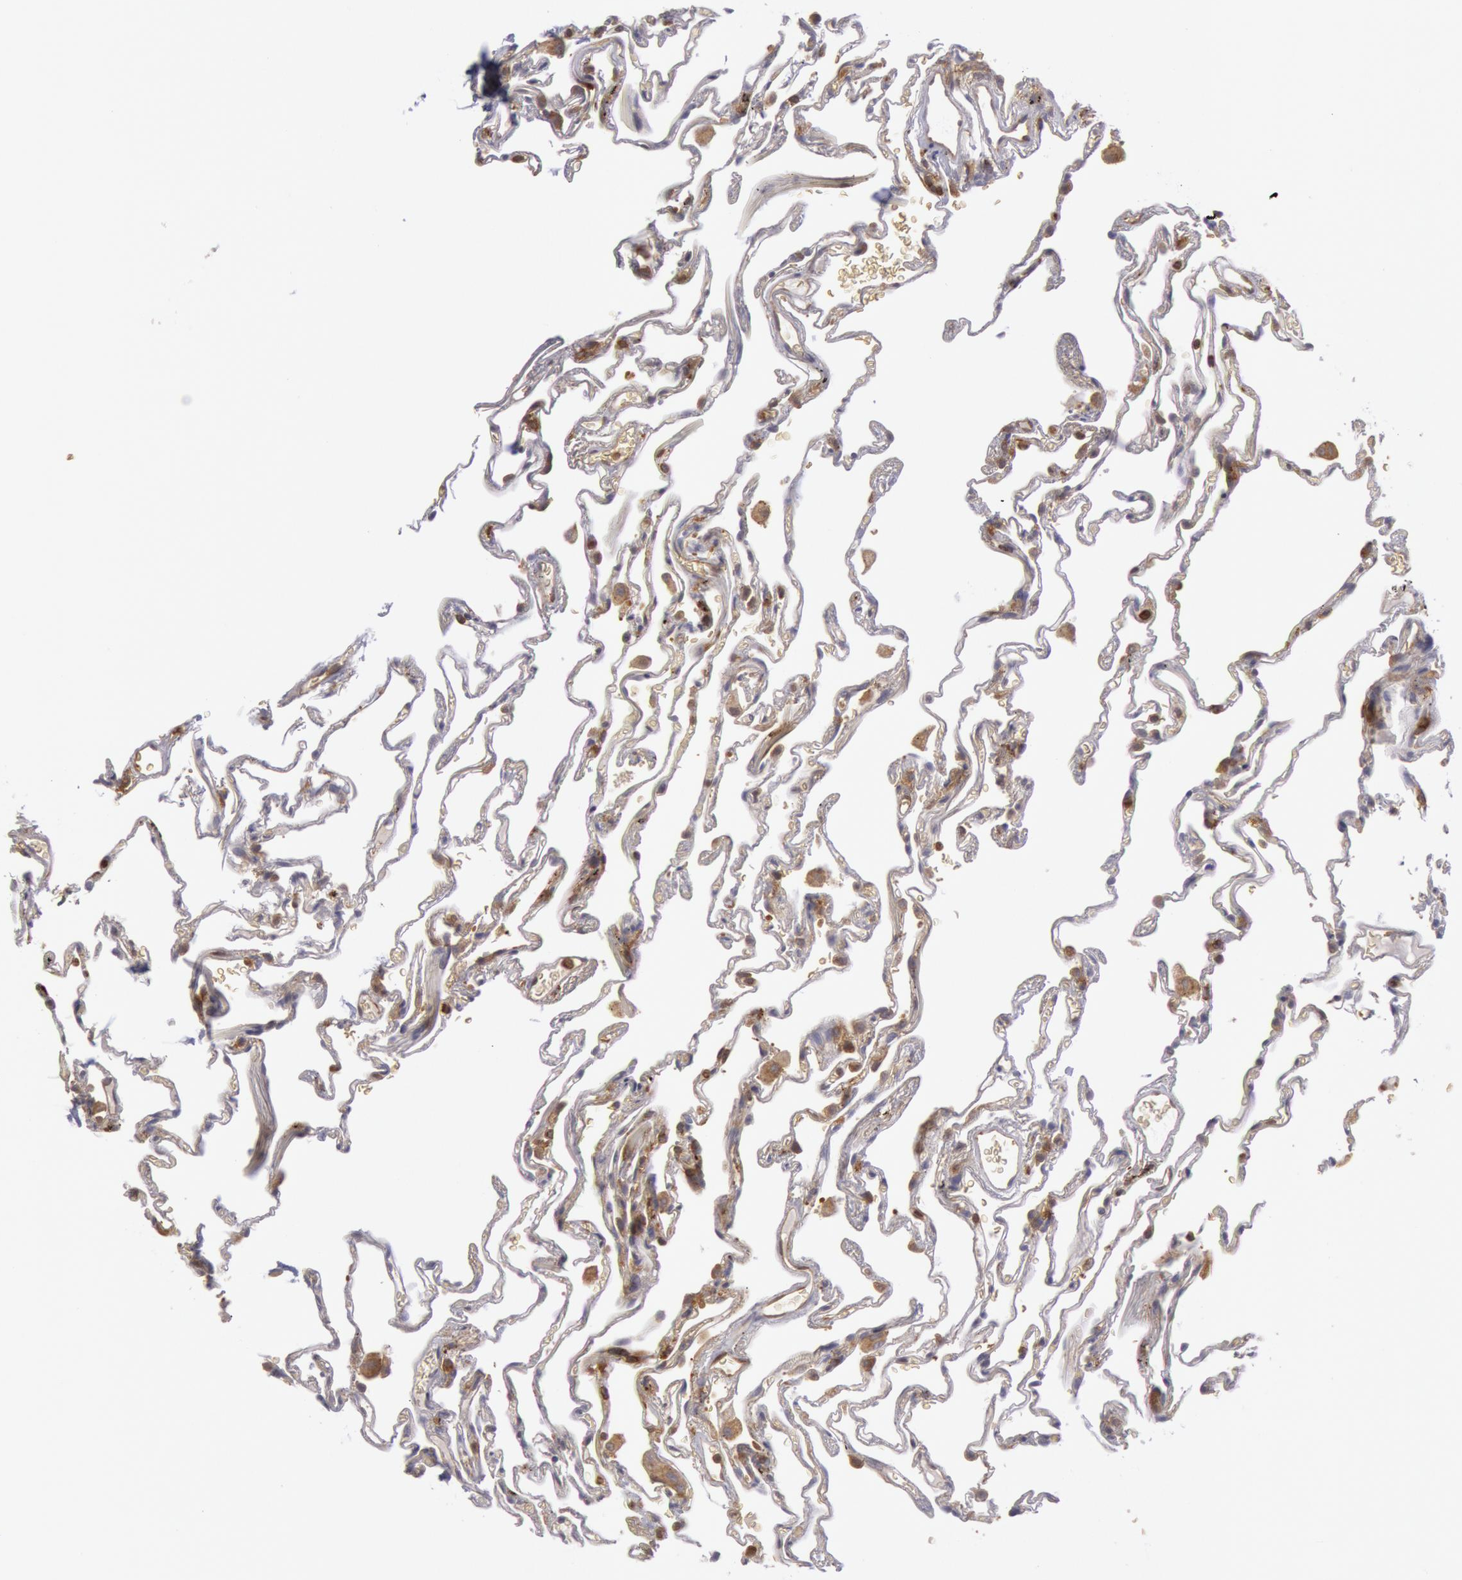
{"staining": {"intensity": "negative", "quantity": "none", "location": "none"}, "tissue": "lung", "cell_type": "Alveolar cells", "image_type": "normal", "snomed": [{"axis": "morphology", "description": "Normal tissue, NOS"}, {"axis": "morphology", "description": "Inflammation, NOS"}, {"axis": "topography", "description": "Lung"}], "caption": "This is an immunohistochemistry micrograph of benign human lung. There is no expression in alveolar cells.", "gene": "IKBKB", "patient": {"sex": "male", "age": 69}}